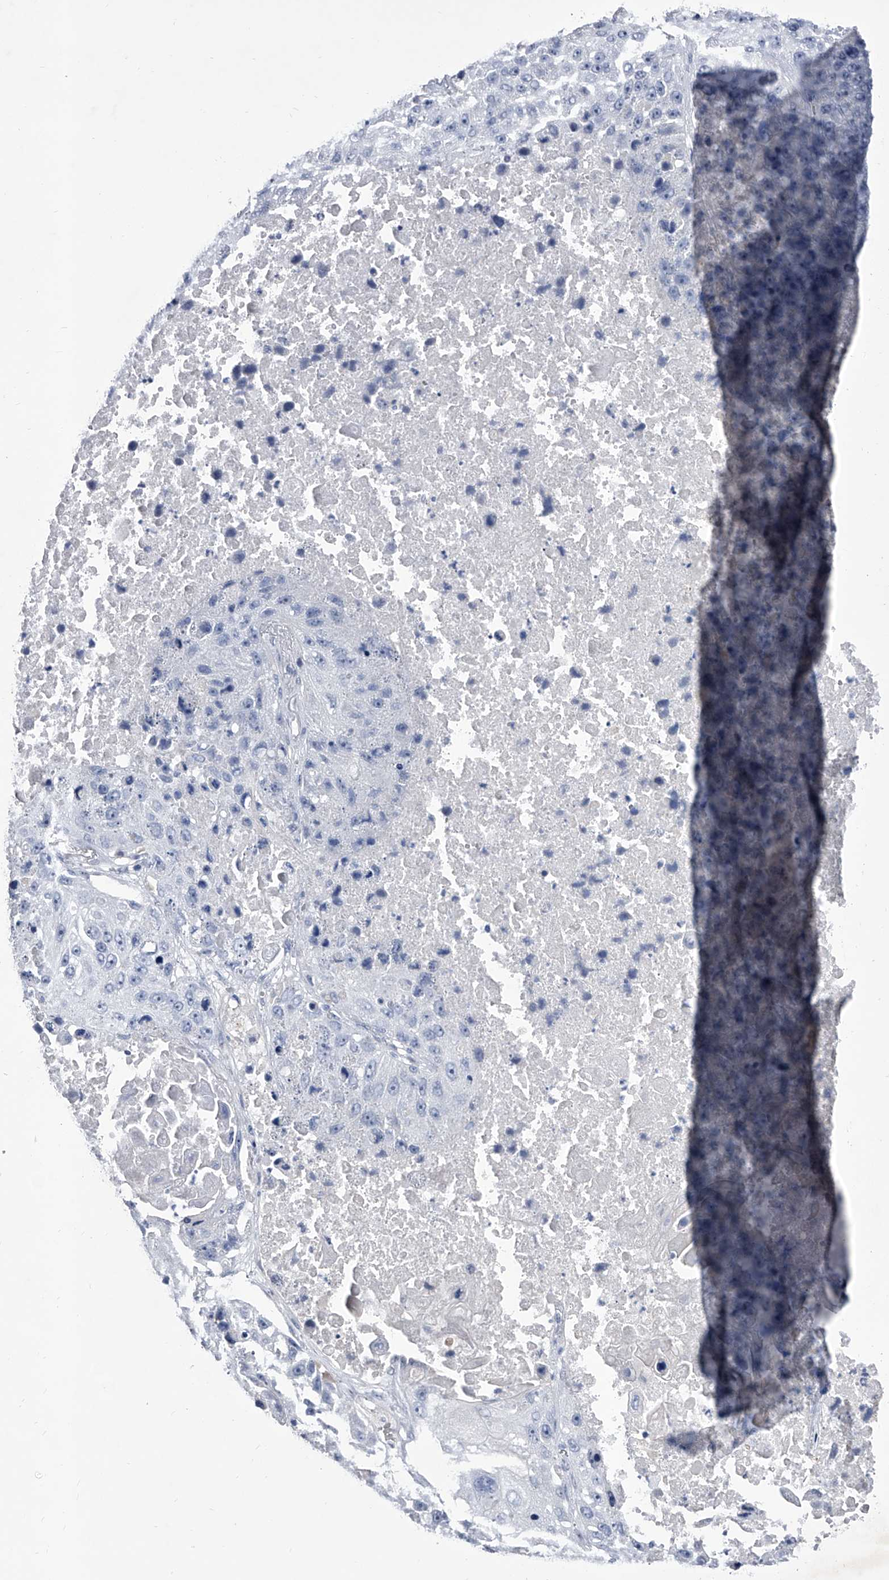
{"staining": {"intensity": "negative", "quantity": "none", "location": "none"}, "tissue": "lung cancer", "cell_type": "Tumor cells", "image_type": "cancer", "snomed": [{"axis": "morphology", "description": "Squamous cell carcinoma, NOS"}, {"axis": "topography", "description": "Lung"}], "caption": "High magnification brightfield microscopy of lung squamous cell carcinoma stained with DAB (brown) and counterstained with hematoxylin (blue): tumor cells show no significant positivity.", "gene": "CRISP2", "patient": {"sex": "male", "age": 61}}